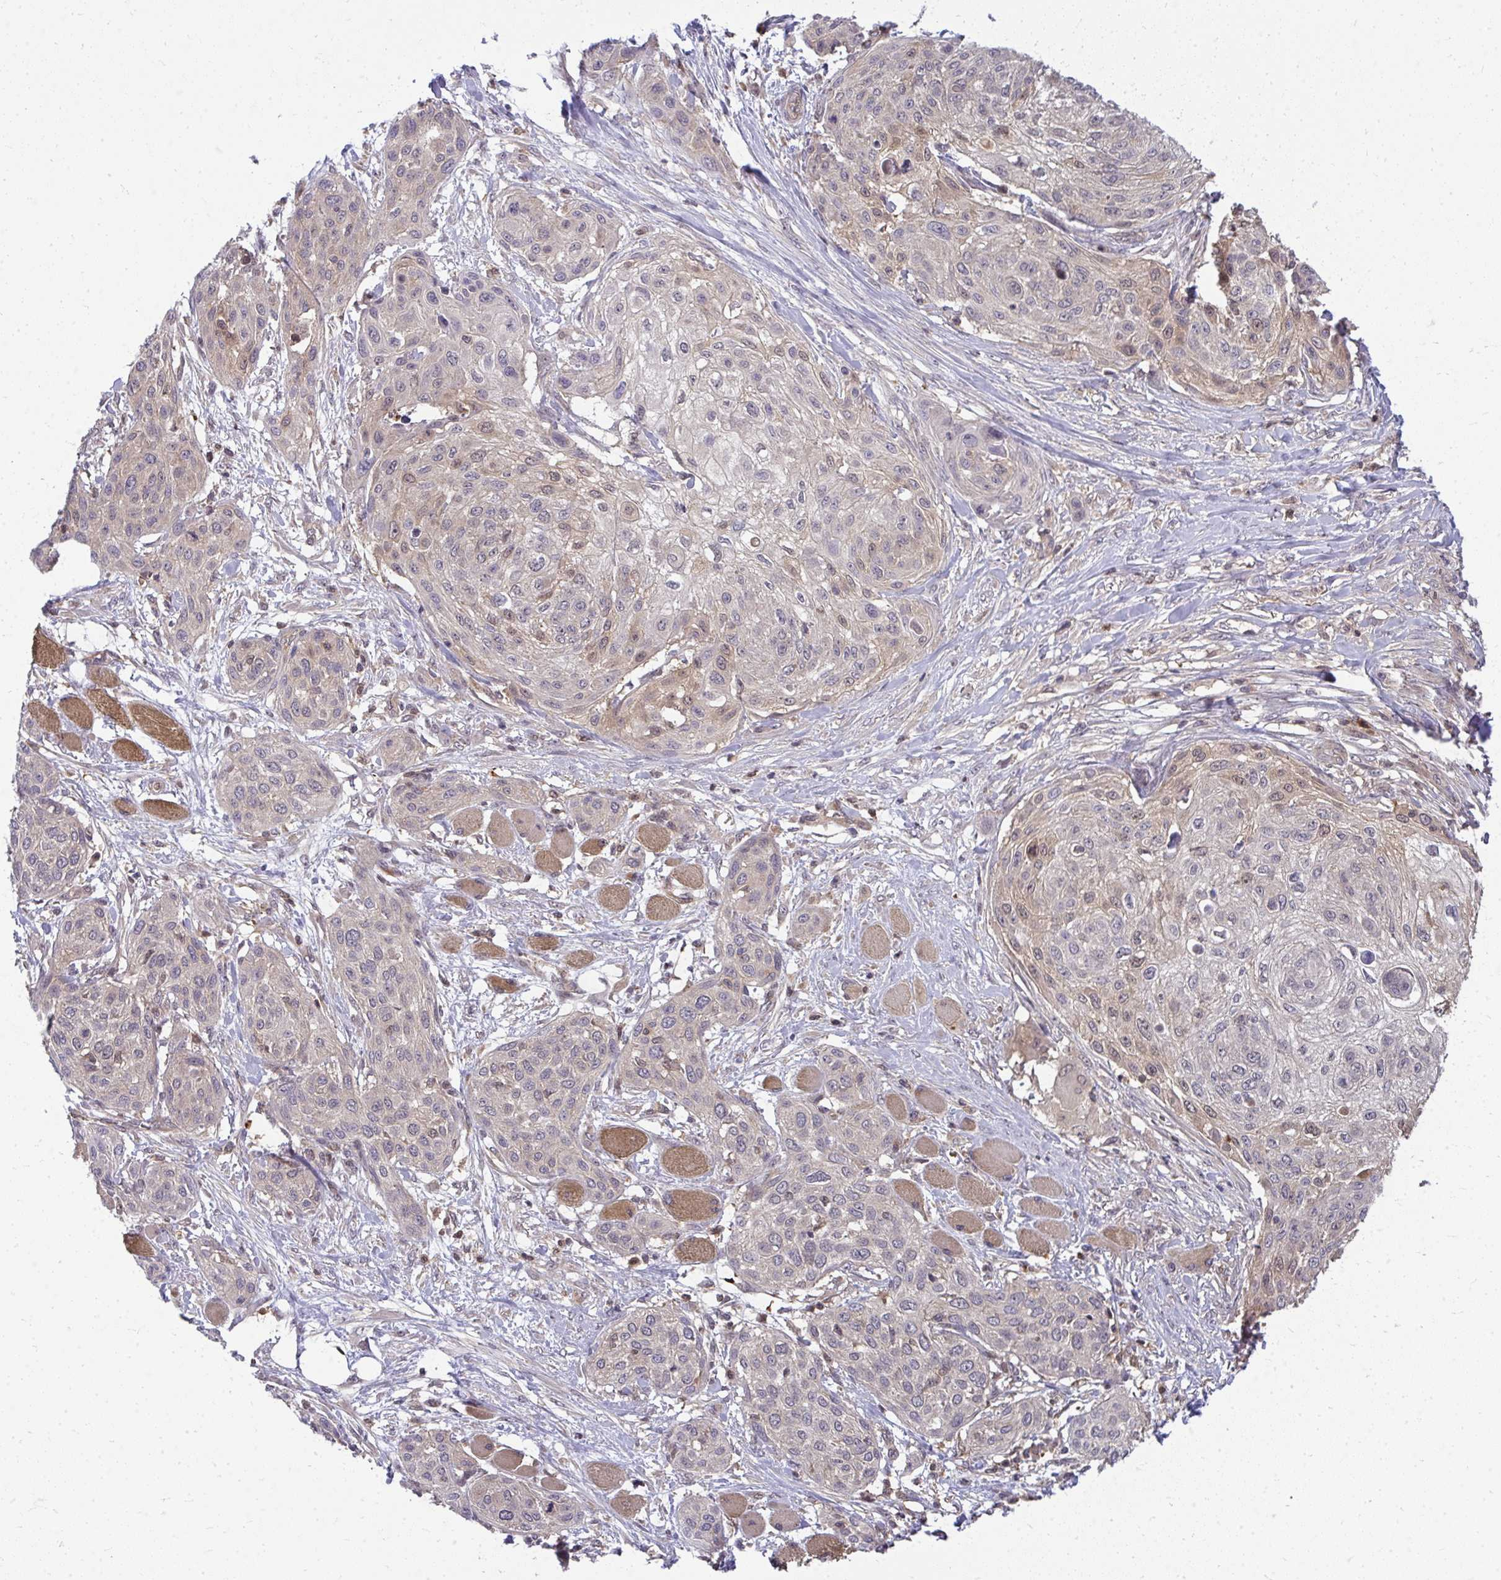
{"staining": {"intensity": "weak", "quantity": "<25%", "location": "cytoplasmic/membranous,nuclear"}, "tissue": "skin cancer", "cell_type": "Tumor cells", "image_type": "cancer", "snomed": [{"axis": "morphology", "description": "Squamous cell carcinoma, NOS"}, {"axis": "topography", "description": "Skin"}], "caption": "Immunohistochemistry of squamous cell carcinoma (skin) shows no expression in tumor cells.", "gene": "HDHD2", "patient": {"sex": "female", "age": 87}}